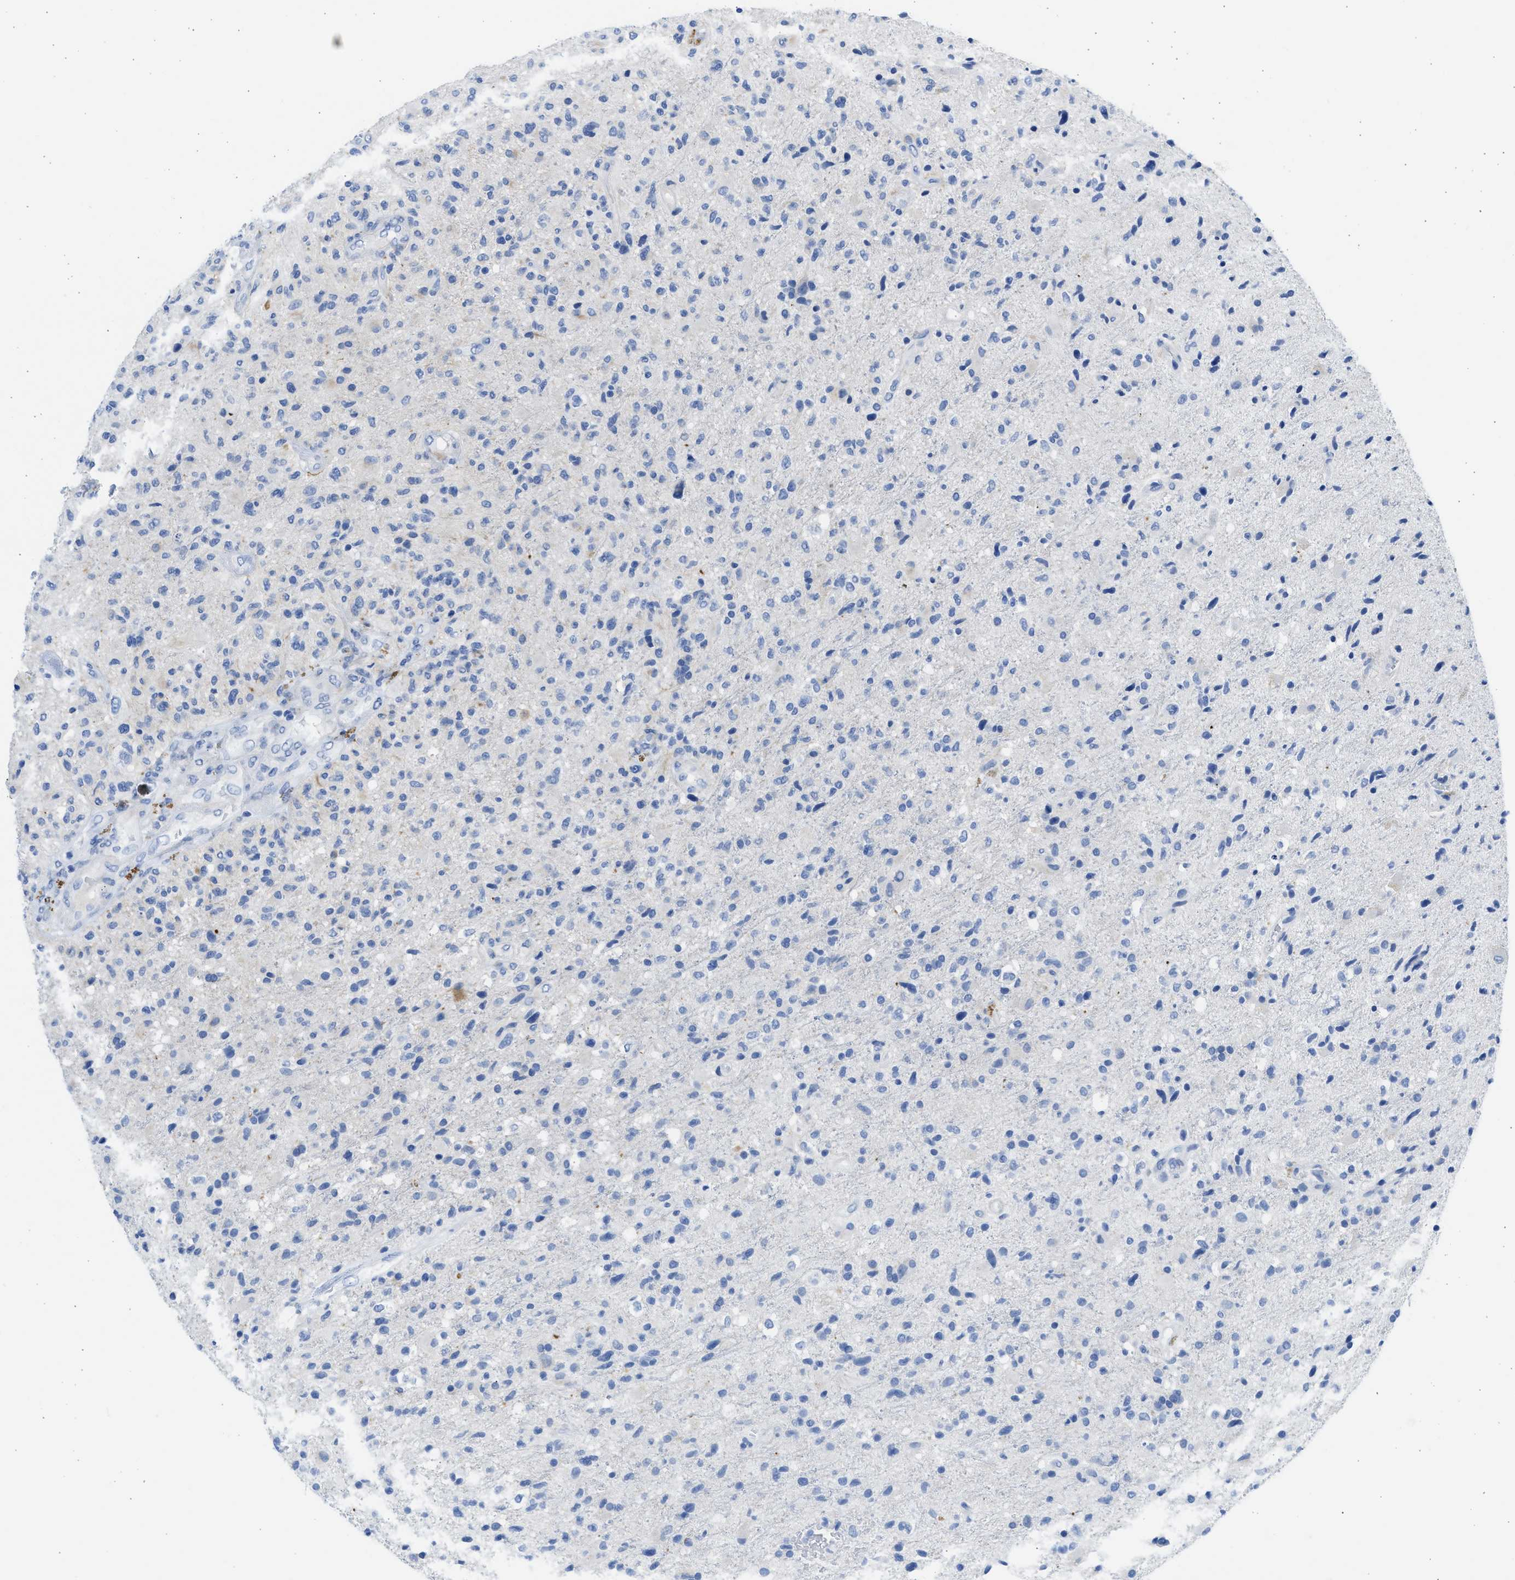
{"staining": {"intensity": "negative", "quantity": "none", "location": "none"}, "tissue": "glioma", "cell_type": "Tumor cells", "image_type": "cancer", "snomed": [{"axis": "morphology", "description": "Glioma, malignant, High grade"}, {"axis": "topography", "description": "Brain"}], "caption": "Image shows no significant protein expression in tumor cells of glioma. (Stains: DAB IHC with hematoxylin counter stain, Microscopy: brightfield microscopy at high magnification).", "gene": "SPATA3", "patient": {"sex": "male", "age": 72}}